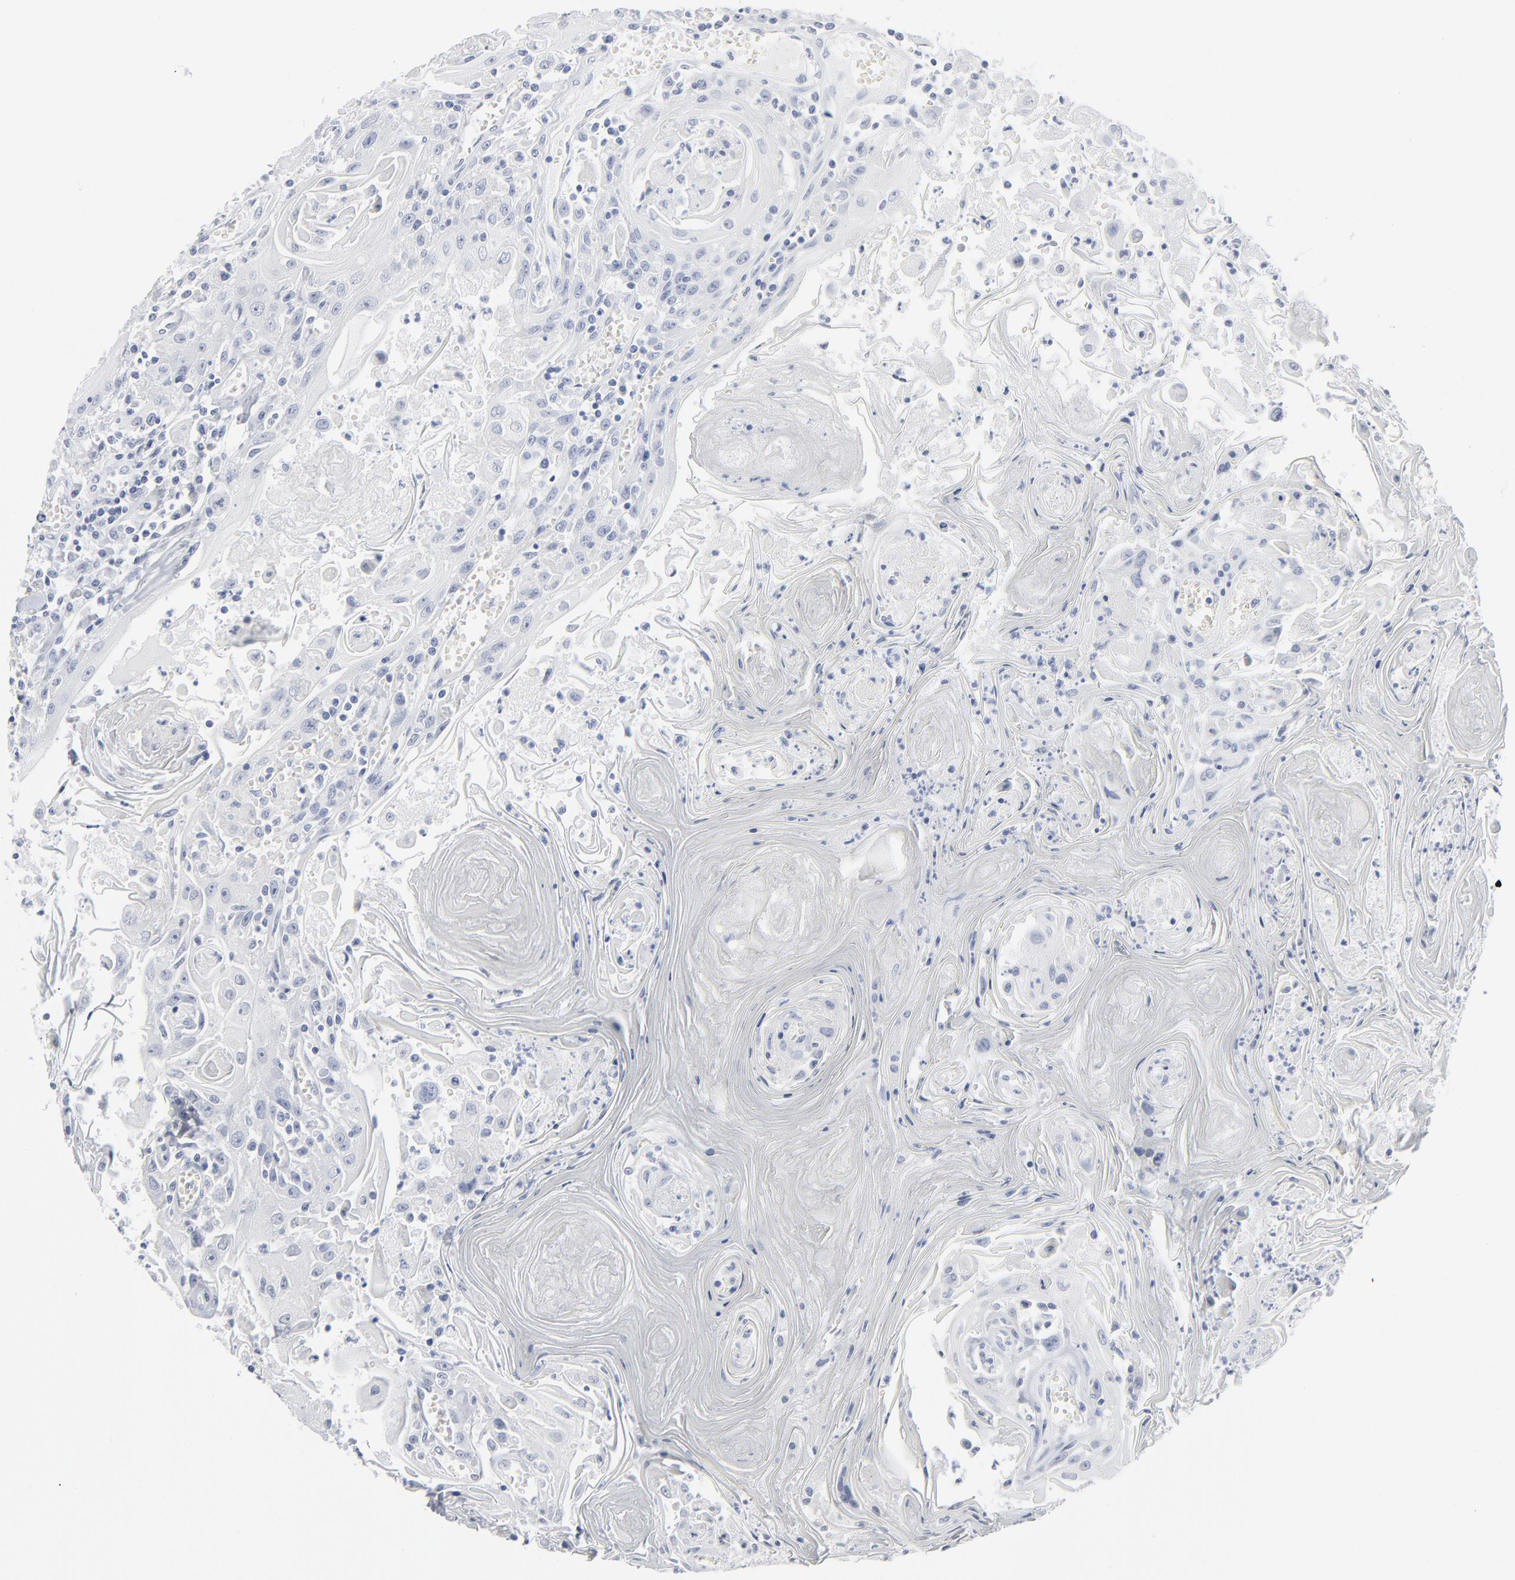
{"staining": {"intensity": "negative", "quantity": "none", "location": "none"}, "tissue": "head and neck cancer", "cell_type": "Tumor cells", "image_type": "cancer", "snomed": [{"axis": "morphology", "description": "Squamous cell carcinoma, NOS"}, {"axis": "topography", "description": "Oral tissue"}, {"axis": "topography", "description": "Head-Neck"}], "caption": "The image shows no staining of tumor cells in head and neck squamous cell carcinoma.", "gene": "PAGE1", "patient": {"sex": "female", "age": 76}}